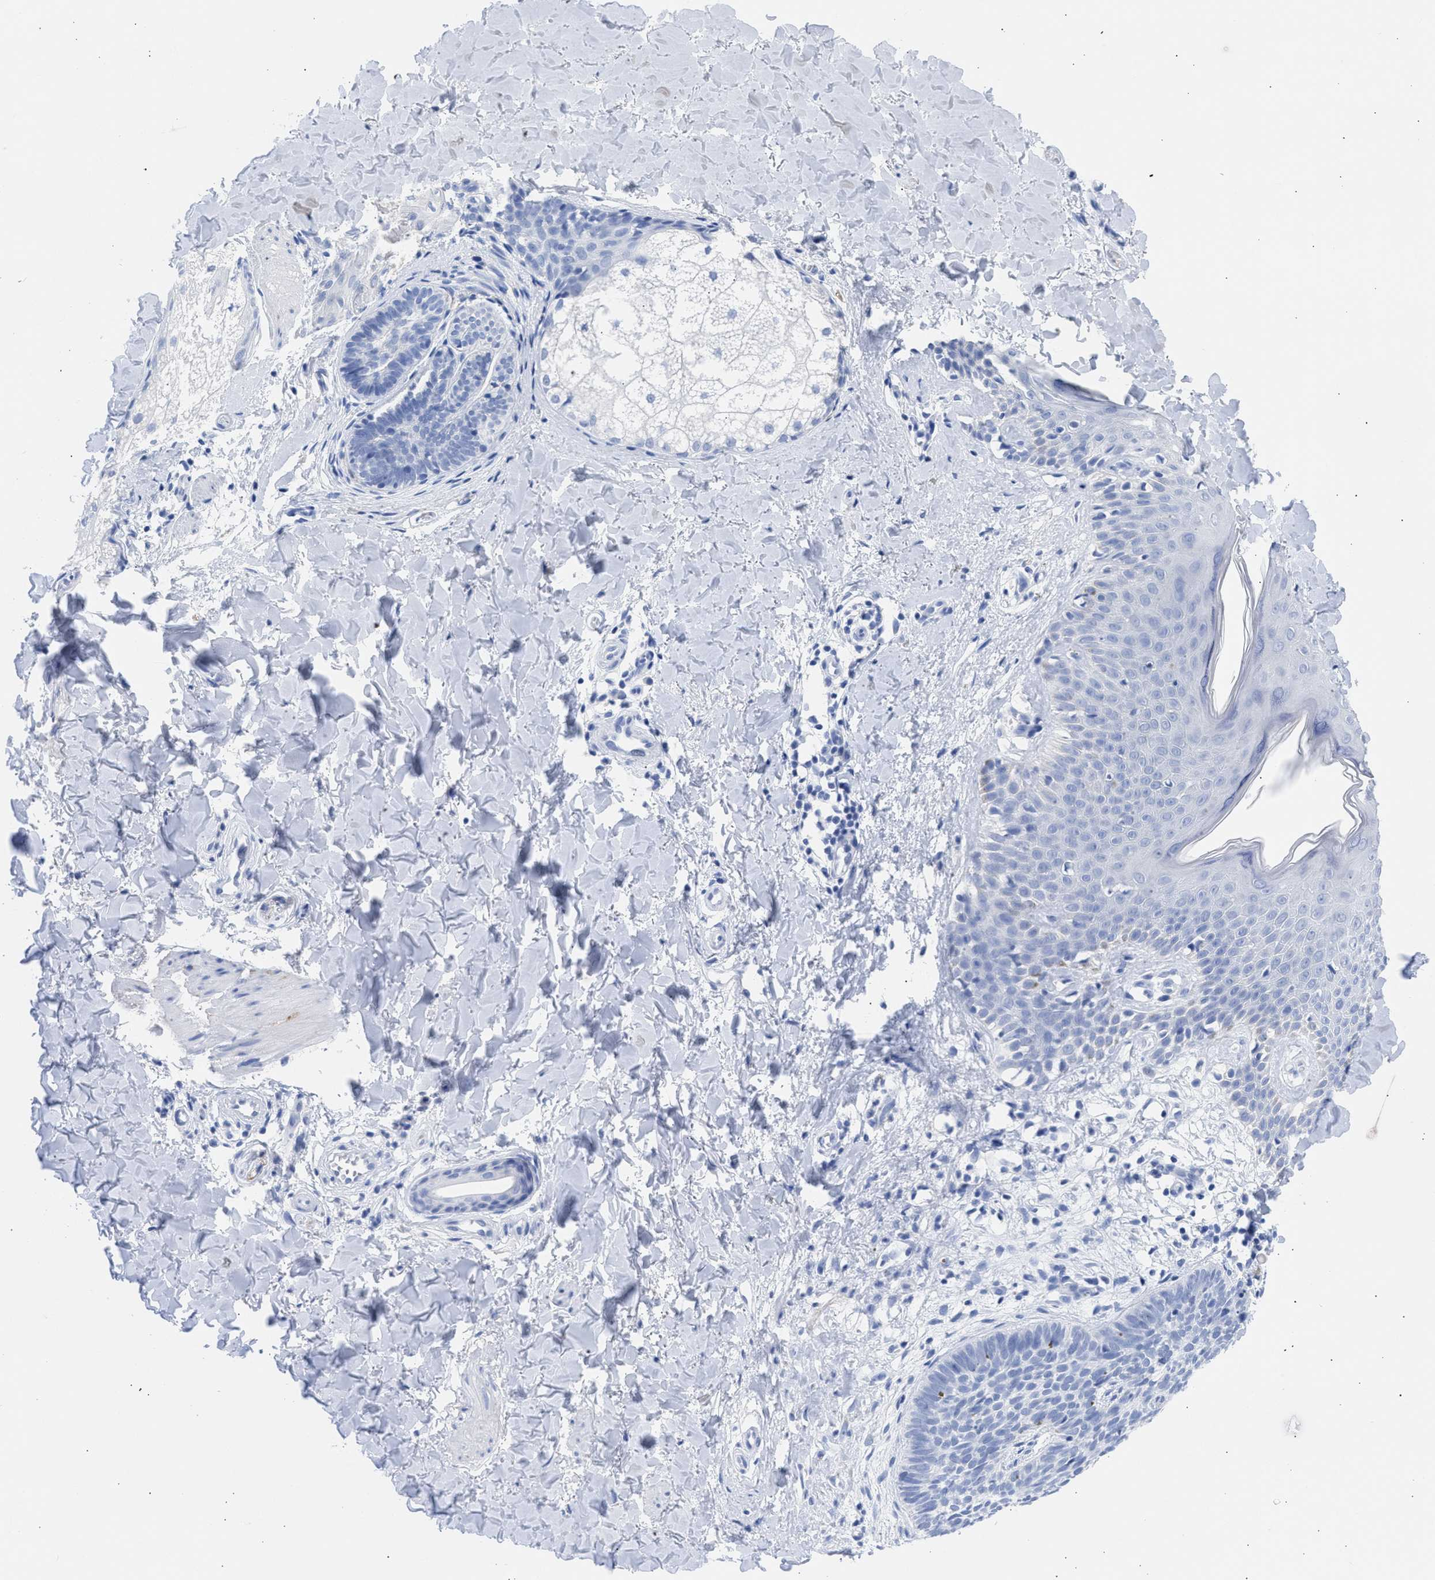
{"staining": {"intensity": "negative", "quantity": "none", "location": "none"}, "tissue": "skin cancer", "cell_type": "Tumor cells", "image_type": "cancer", "snomed": [{"axis": "morphology", "description": "Basal cell carcinoma"}, {"axis": "topography", "description": "Skin"}], "caption": "Skin cancer stained for a protein using IHC shows no staining tumor cells.", "gene": "NCAM1", "patient": {"sex": "male", "age": 60}}